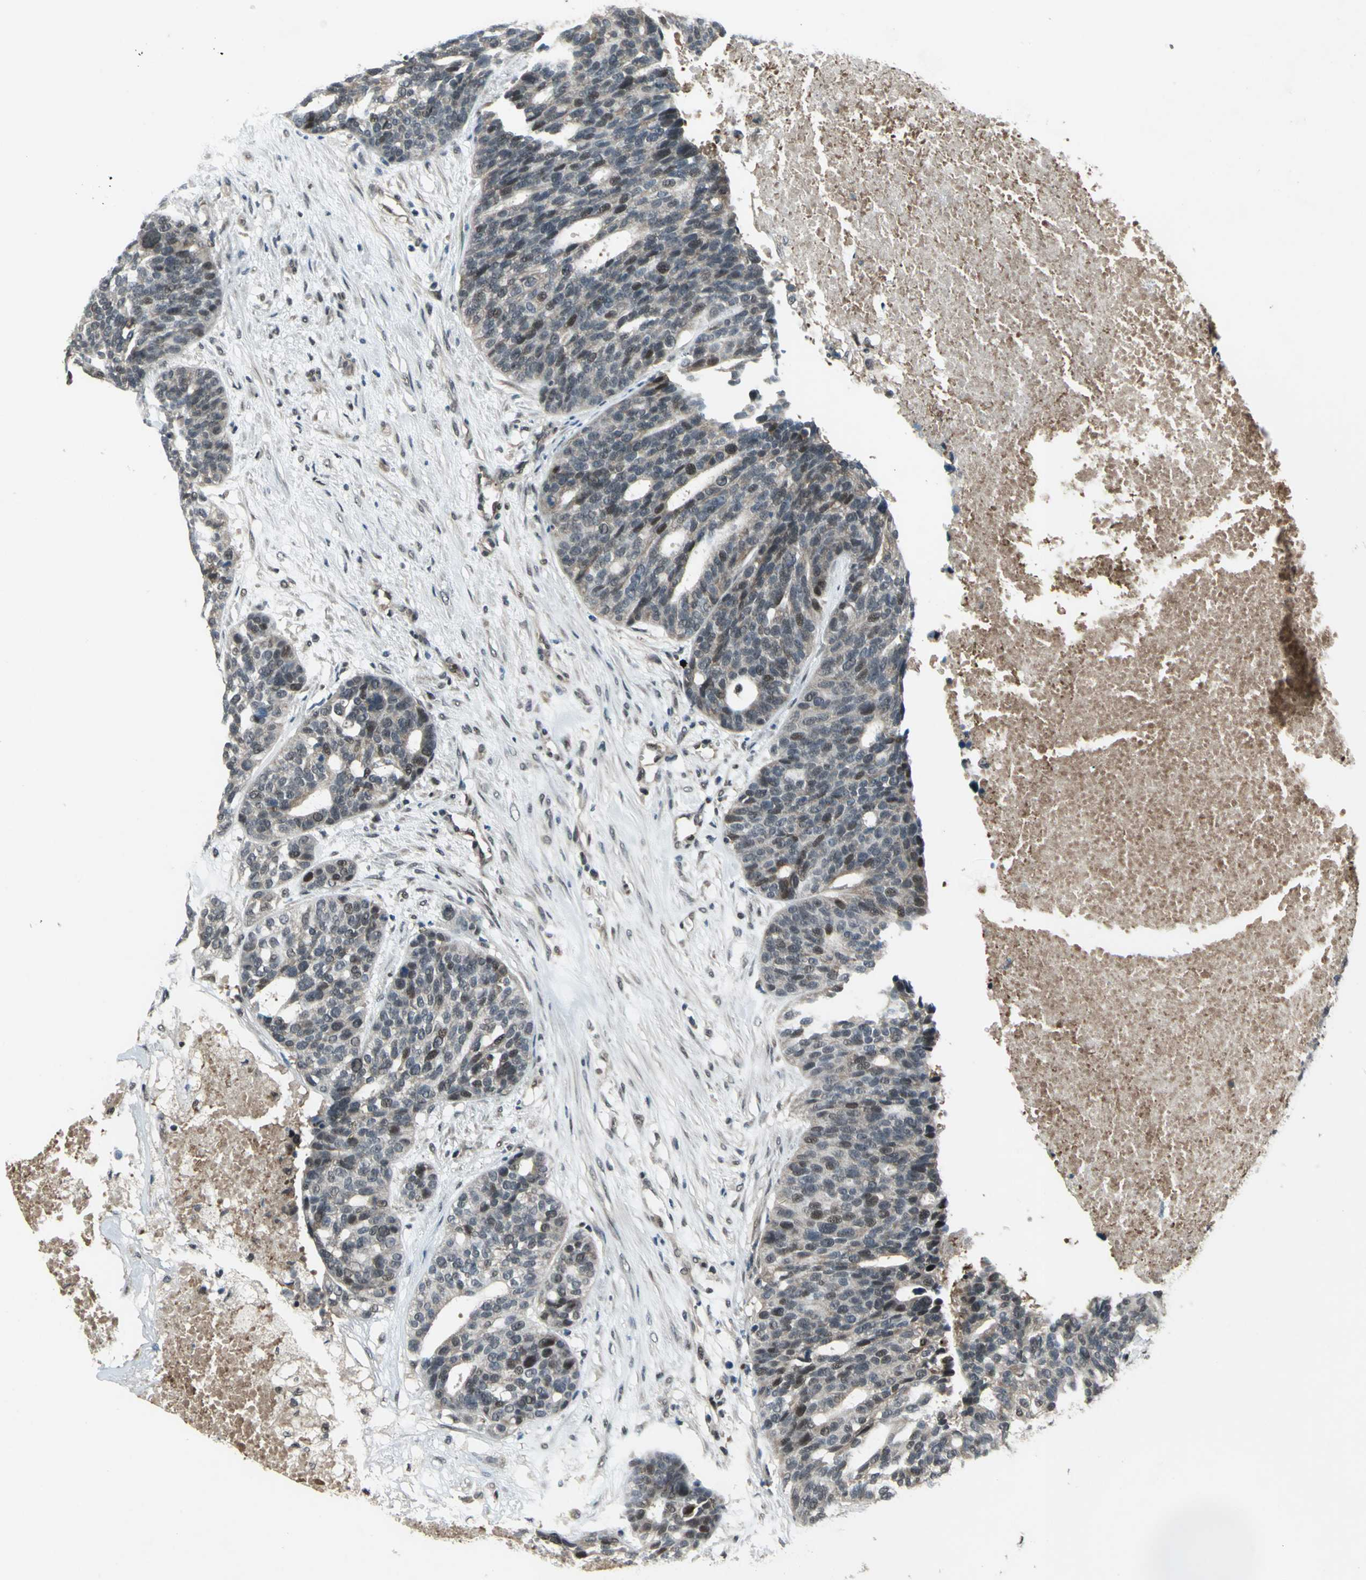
{"staining": {"intensity": "moderate", "quantity": "25%-75%", "location": "cytoplasmic/membranous,nuclear"}, "tissue": "ovarian cancer", "cell_type": "Tumor cells", "image_type": "cancer", "snomed": [{"axis": "morphology", "description": "Cystadenocarcinoma, serous, NOS"}, {"axis": "topography", "description": "Ovary"}], "caption": "Brown immunohistochemical staining in human serous cystadenocarcinoma (ovarian) reveals moderate cytoplasmic/membranous and nuclear positivity in approximately 25%-75% of tumor cells.", "gene": "COPS5", "patient": {"sex": "female", "age": 59}}